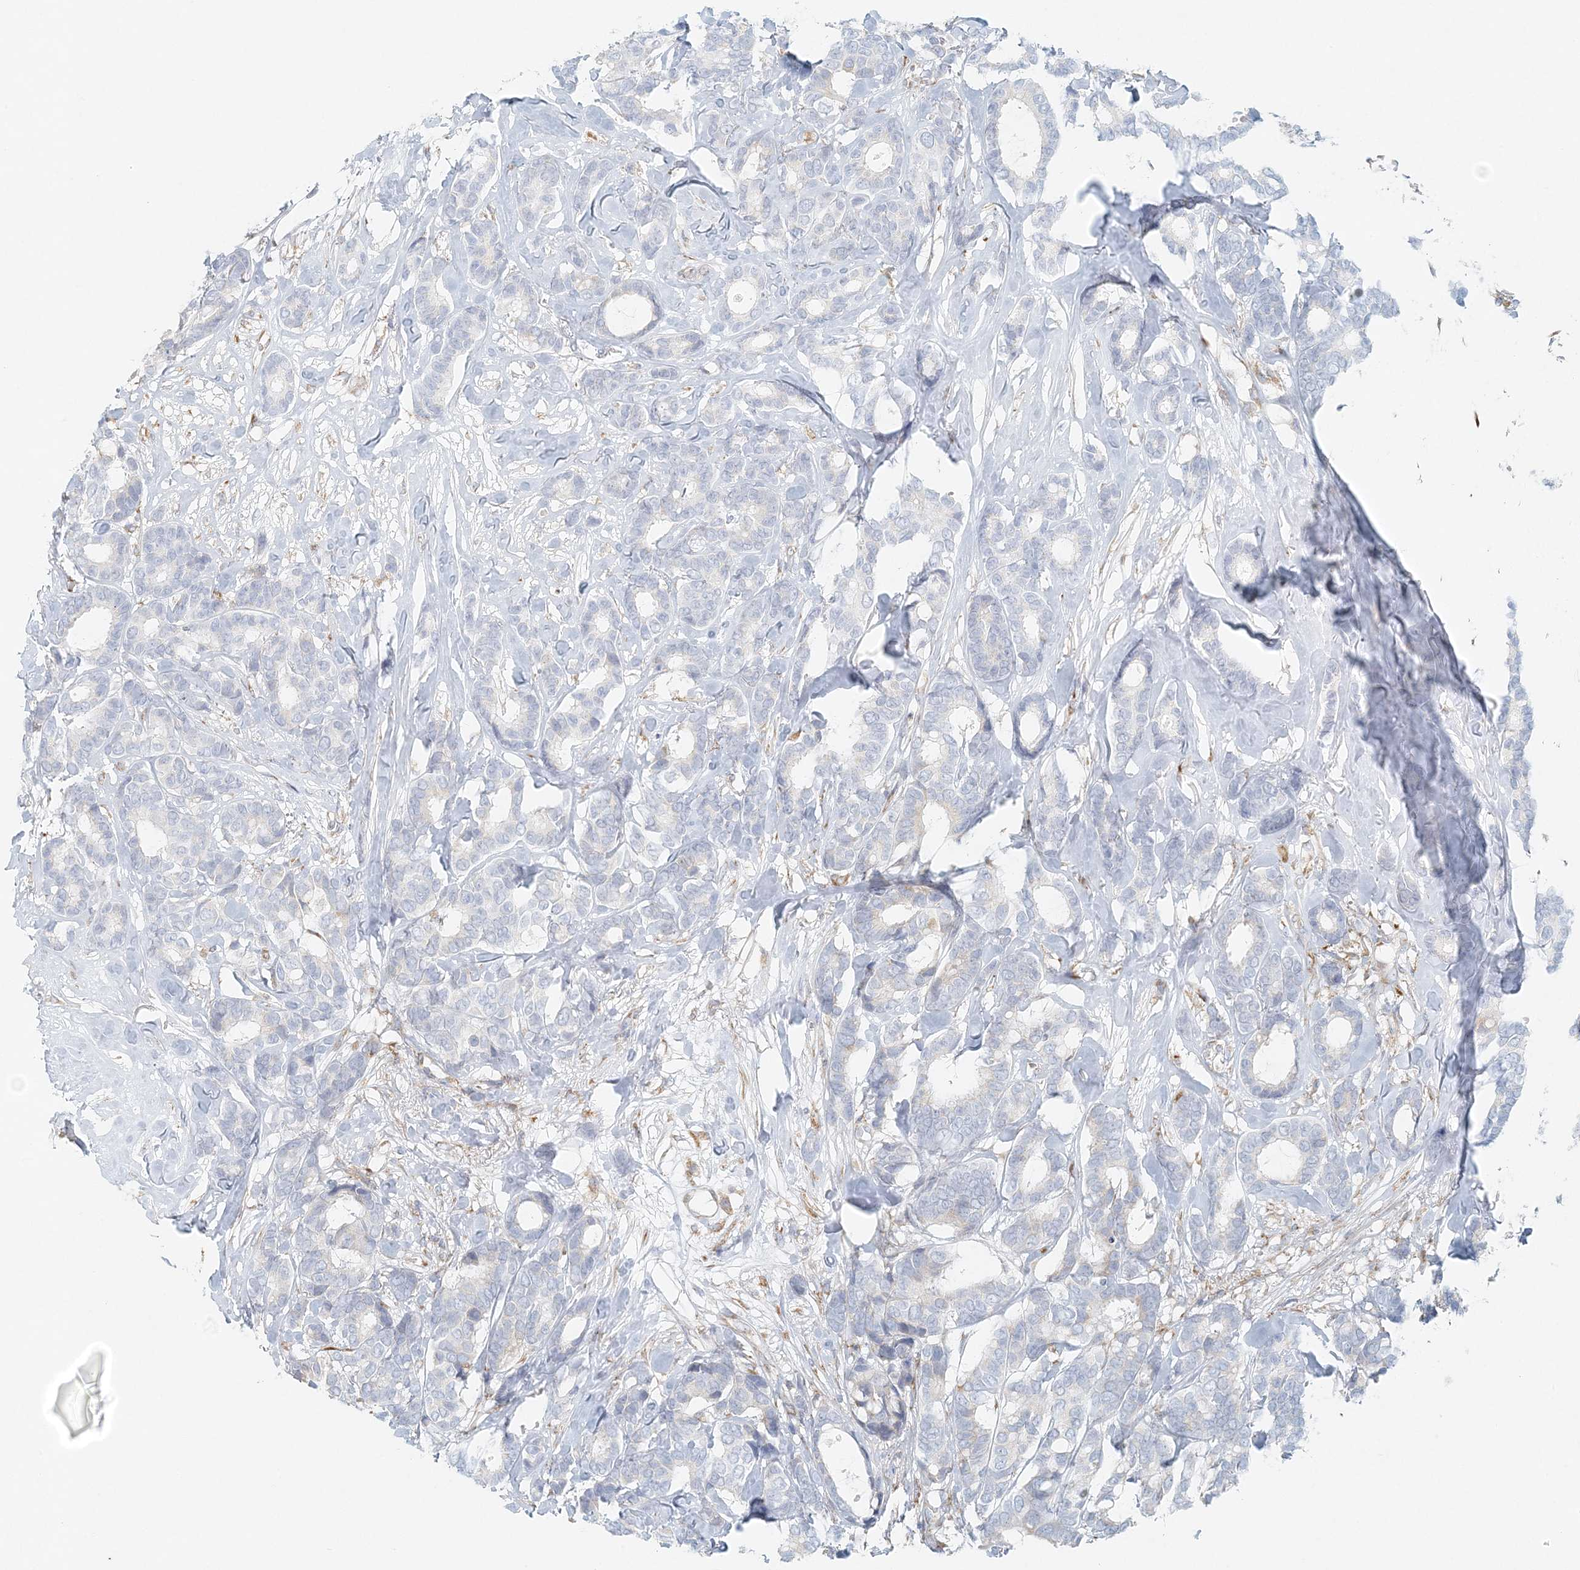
{"staining": {"intensity": "negative", "quantity": "none", "location": "none"}, "tissue": "breast cancer", "cell_type": "Tumor cells", "image_type": "cancer", "snomed": [{"axis": "morphology", "description": "Duct carcinoma"}, {"axis": "topography", "description": "Breast"}], "caption": "Immunohistochemistry (IHC) image of neoplastic tissue: human breast intraductal carcinoma stained with DAB (3,3'-diaminobenzidine) reveals no significant protein expression in tumor cells.", "gene": "STK11IP", "patient": {"sex": "female", "age": 87}}